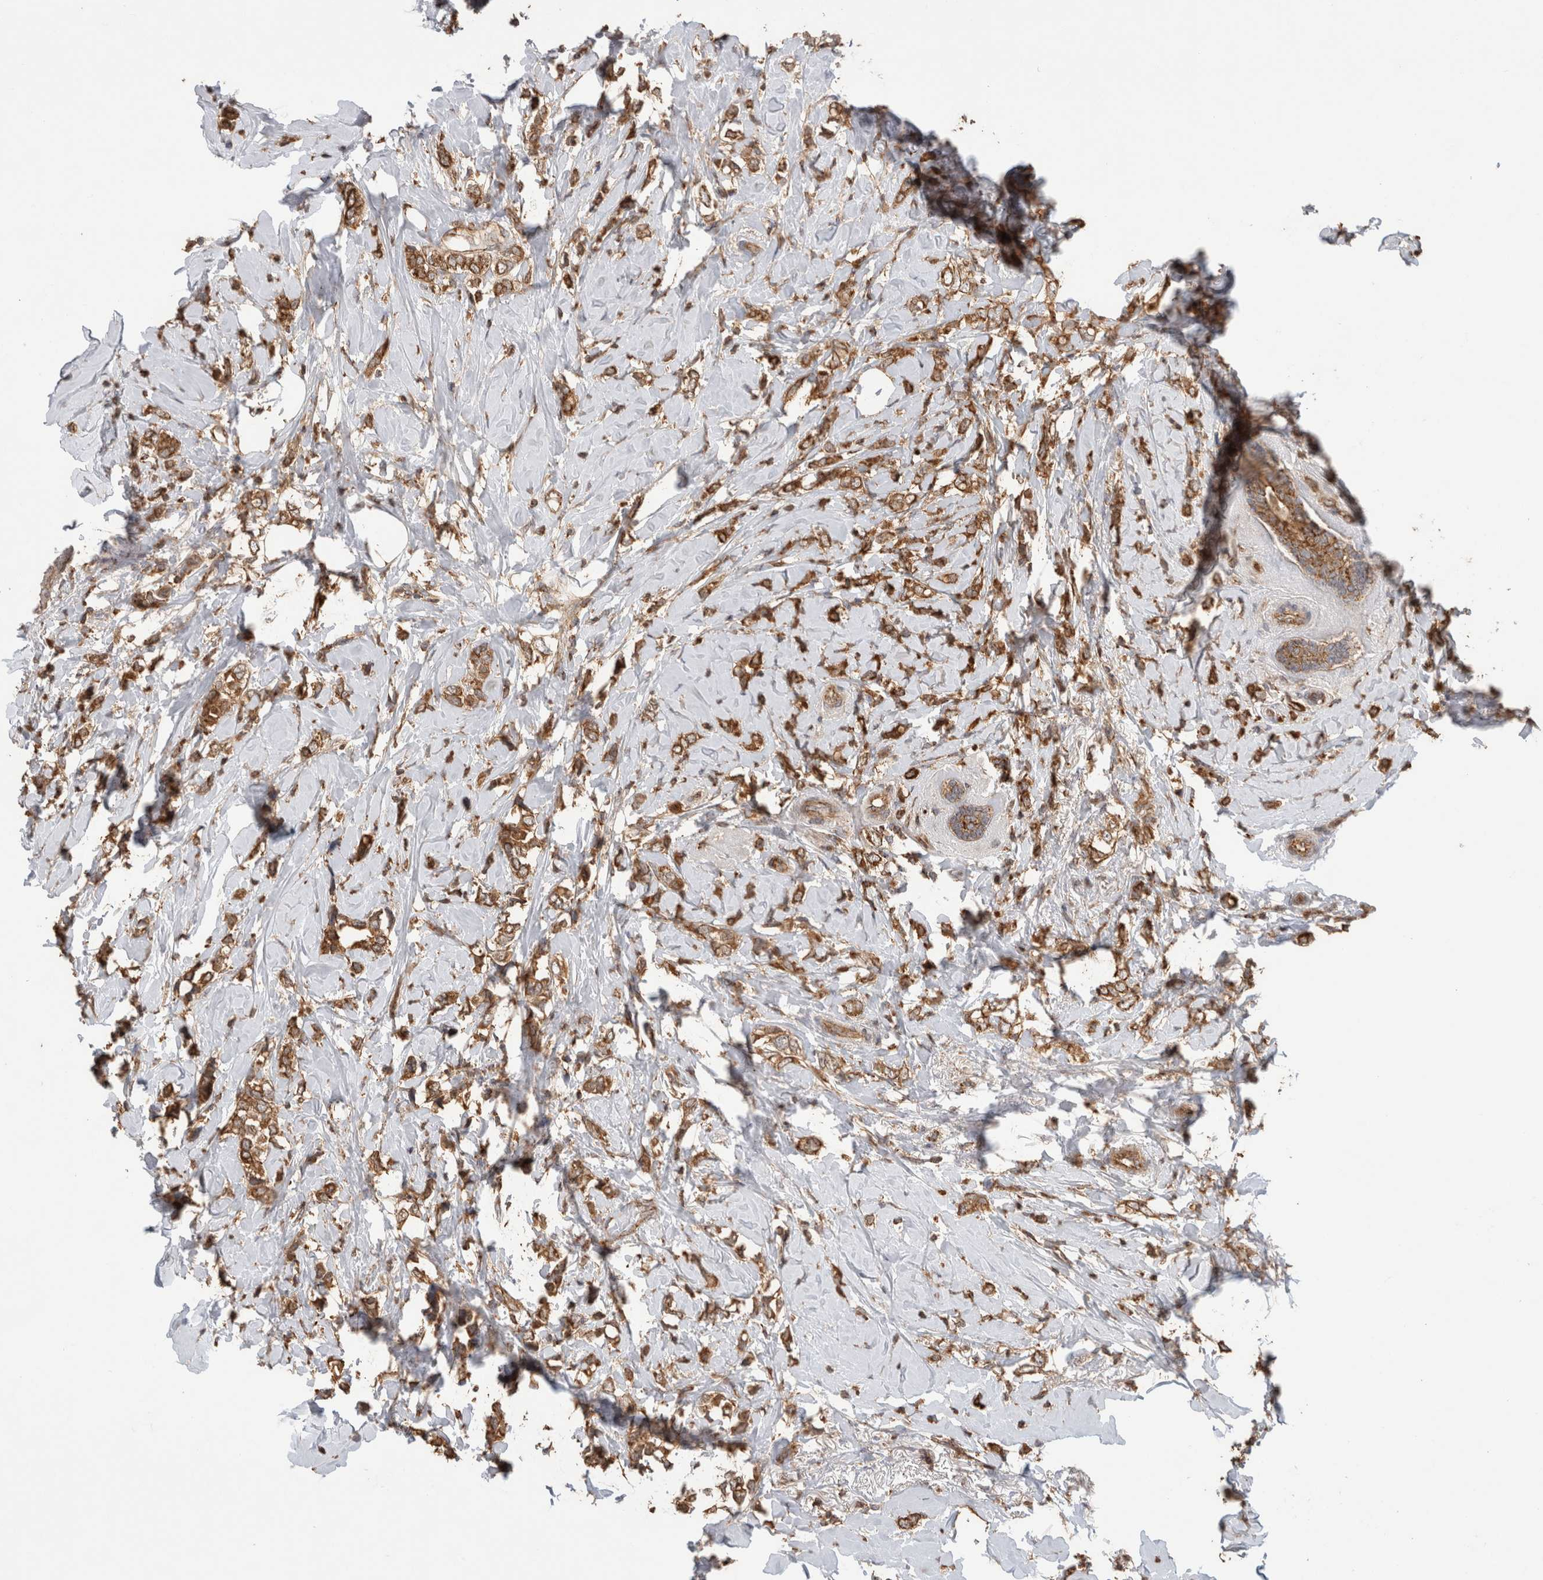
{"staining": {"intensity": "strong", "quantity": ">75%", "location": "cytoplasmic/membranous"}, "tissue": "breast cancer", "cell_type": "Tumor cells", "image_type": "cancer", "snomed": [{"axis": "morphology", "description": "Normal tissue, NOS"}, {"axis": "morphology", "description": "Lobular carcinoma"}, {"axis": "topography", "description": "Breast"}], "caption": "High-magnification brightfield microscopy of breast cancer stained with DAB (3,3'-diaminobenzidine) (brown) and counterstained with hematoxylin (blue). tumor cells exhibit strong cytoplasmic/membranous staining is present in approximately>75% of cells.", "gene": "IMMP2L", "patient": {"sex": "female", "age": 47}}